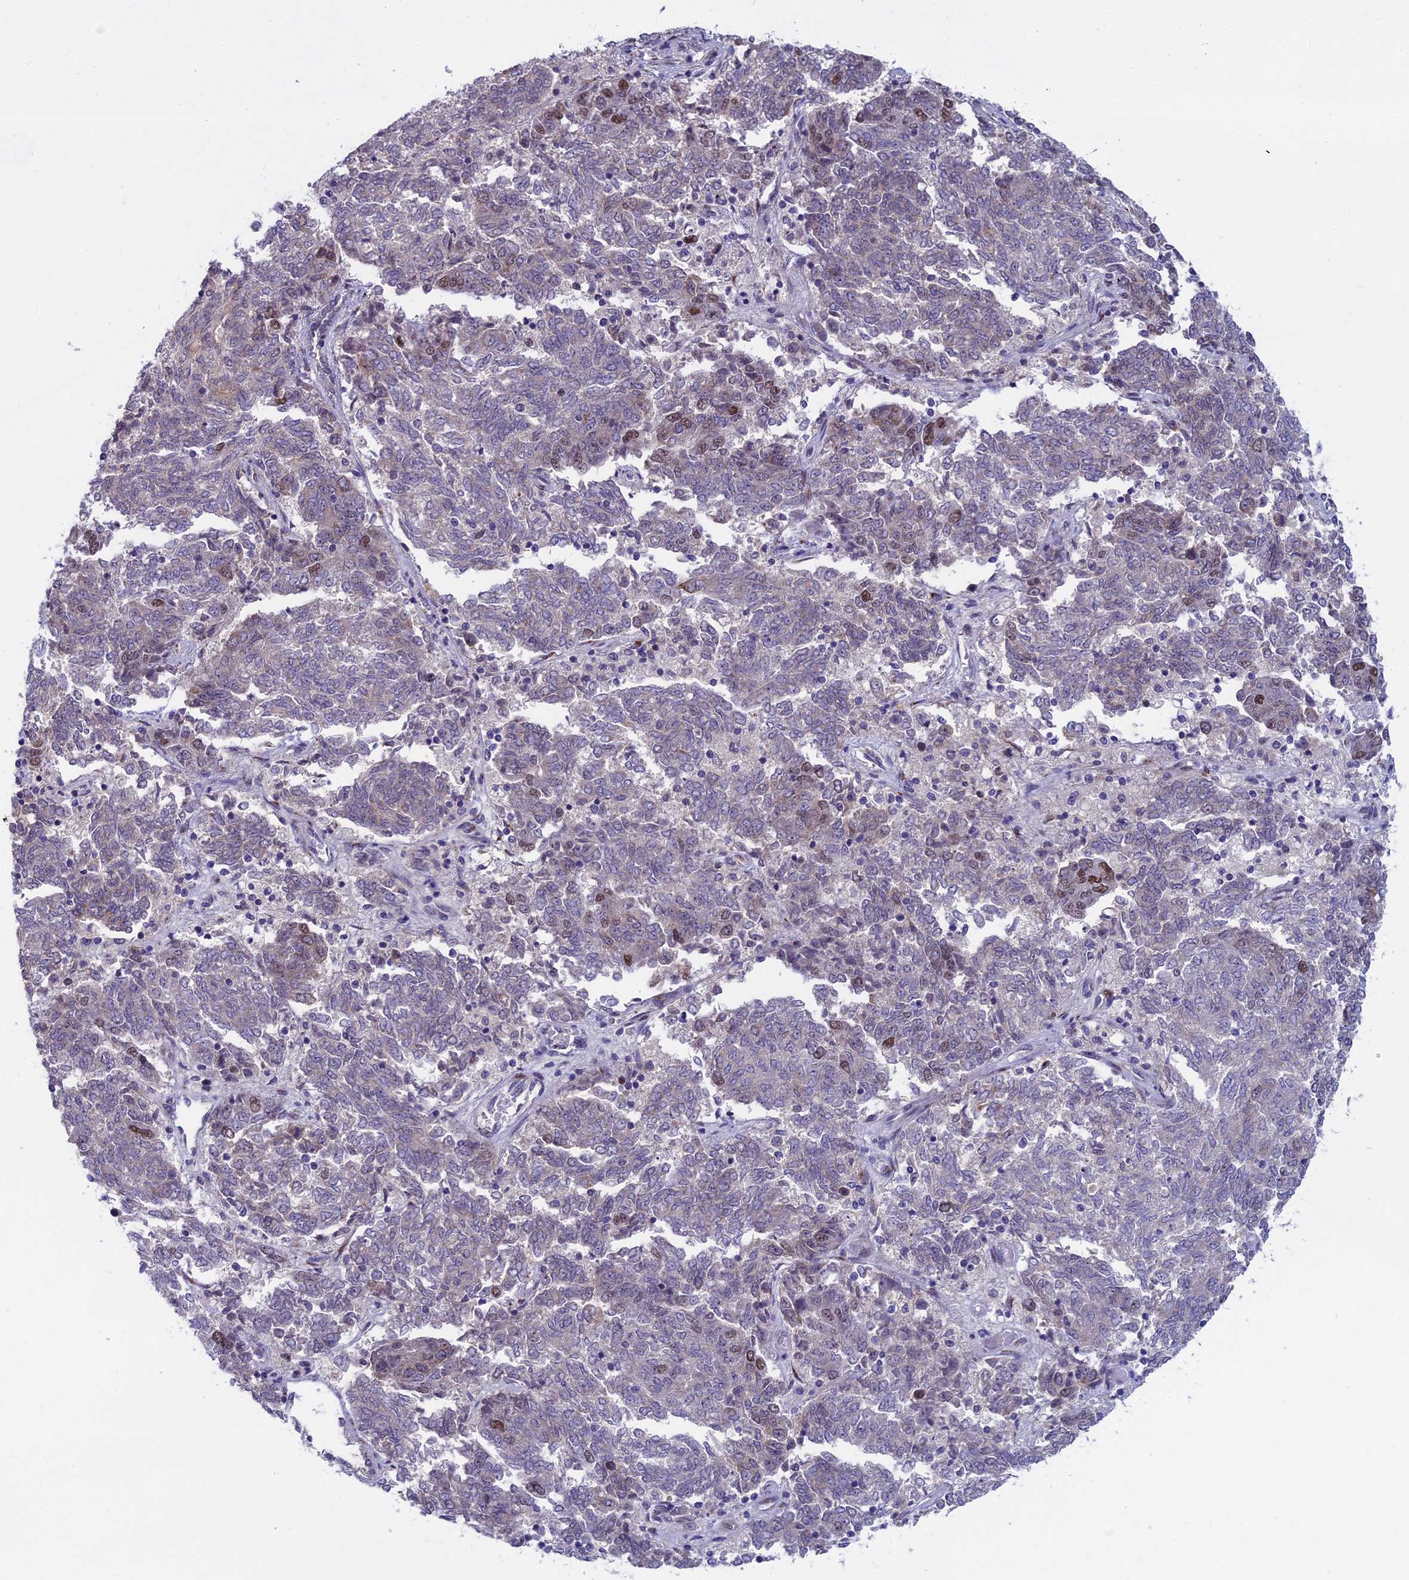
{"staining": {"intensity": "moderate", "quantity": "<25%", "location": "nuclear"}, "tissue": "endometrial cancer", "cell_type": "Tumor cells", "image_type": "cancer", "snomed": [{"axis": "morphology", "description": "Adenocarcinoma, NOS"}, {"axis": "topography", "description": "Endometrium"}], "caption": "Protein staining reveals moderate nuclear staining in about <25% of tumor cells in endometrial cancer (adenocarcinoma).", "gene": "LIG1", "patient": {"sex": "female", "age": 80}}